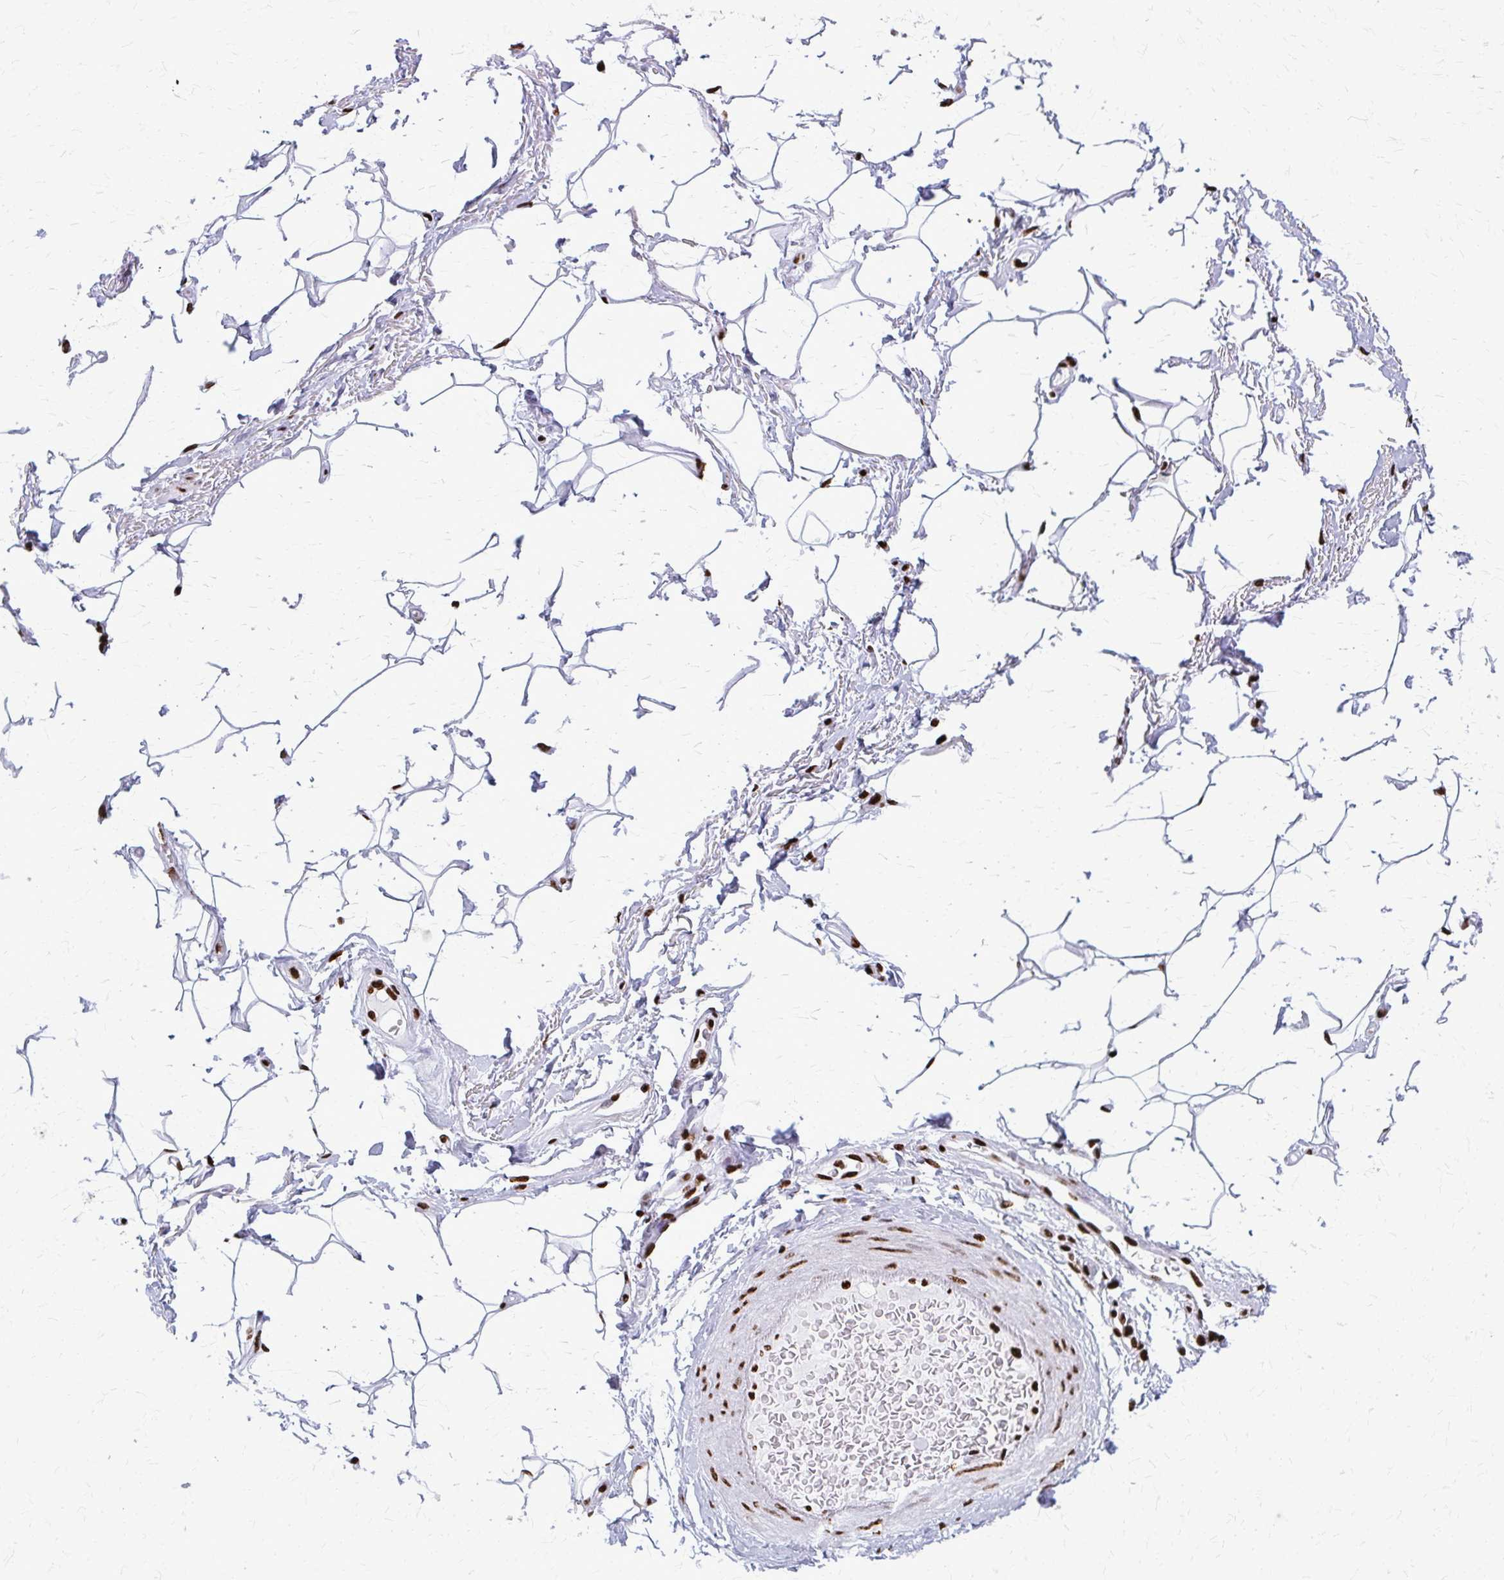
{"staining": {"intensity": "strong", "quantity": "25%-75%", "location": "nuclear"}, "tissue": "adipose tissue", "cell_type": "Adipocytes", "image_type": "normal", "snomed": [{"axis": "morphology", "description": "Normal tissue, NOS"}, {"axis": "topography", "description": "Peripheral nerve tissue"}], "caption": "IHC staining of benign adipose tissue, which reveals high levels of strong nuclear positivity in about 25%-75% of adipocytes indicating strong nuclear protein expression. The staining was performed using DAB (brown) for protein detection and nuclei were counterstained in hematoxylin (blue).", "gene": "SFPQ", "patient": {"sex": "male", "age": 51}}